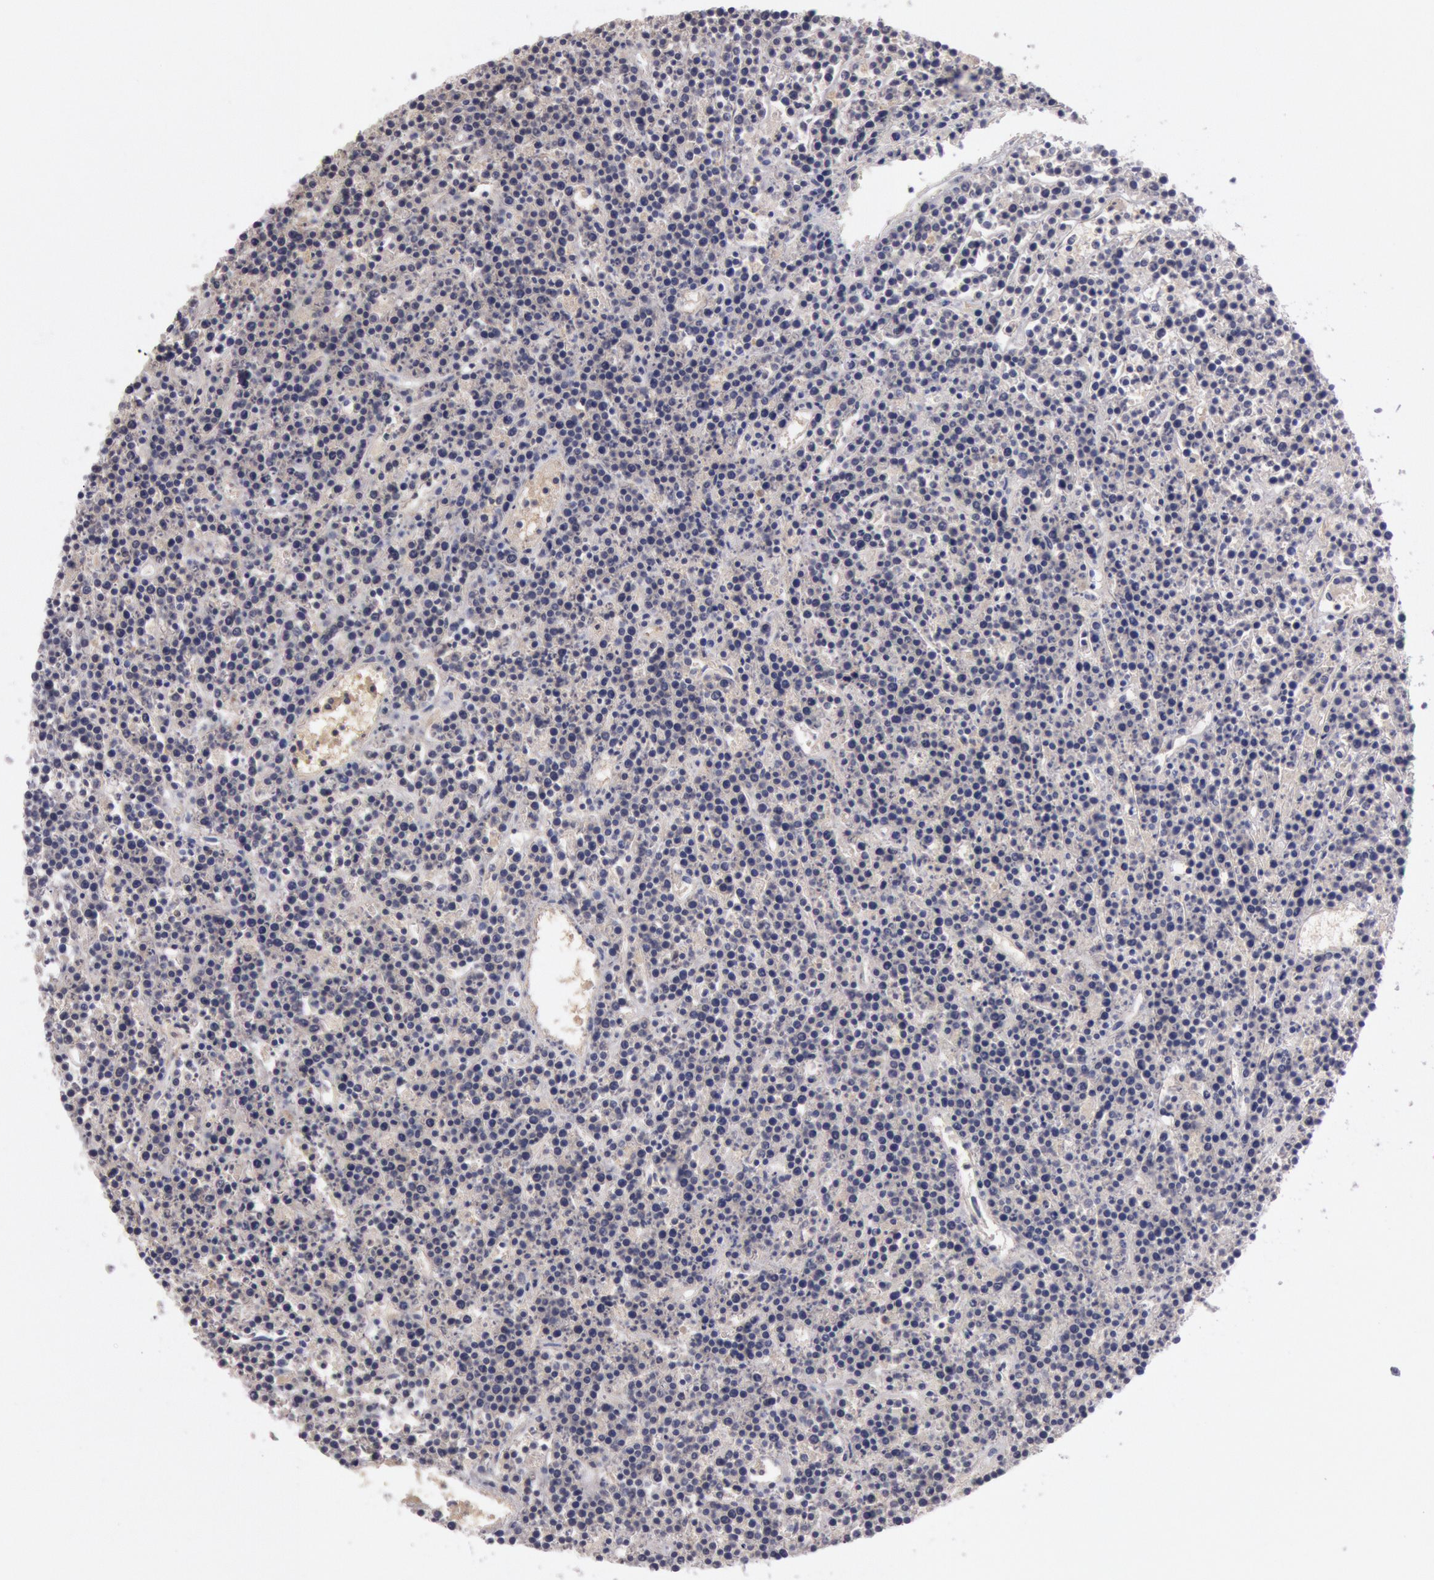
{"staining": {"intensity": "negative", "quantity": "none", "location": "none"}, "tissue": "lymphoma", "cell_type": "Tumor cells", "image_type": "cancer", "snomed": [{"axis": "morphology", "description": "Malignant lymphoma, non-Hodgkin's type, High grade"}, {"axis": "topography", "description": "Ovary"}], "caption": "Immunohistochemical staining of human lymphoma shows no significant positivity in tumor cells.", "gene": "IGHA1", "patient": {"sex": "female", "age": 56}}